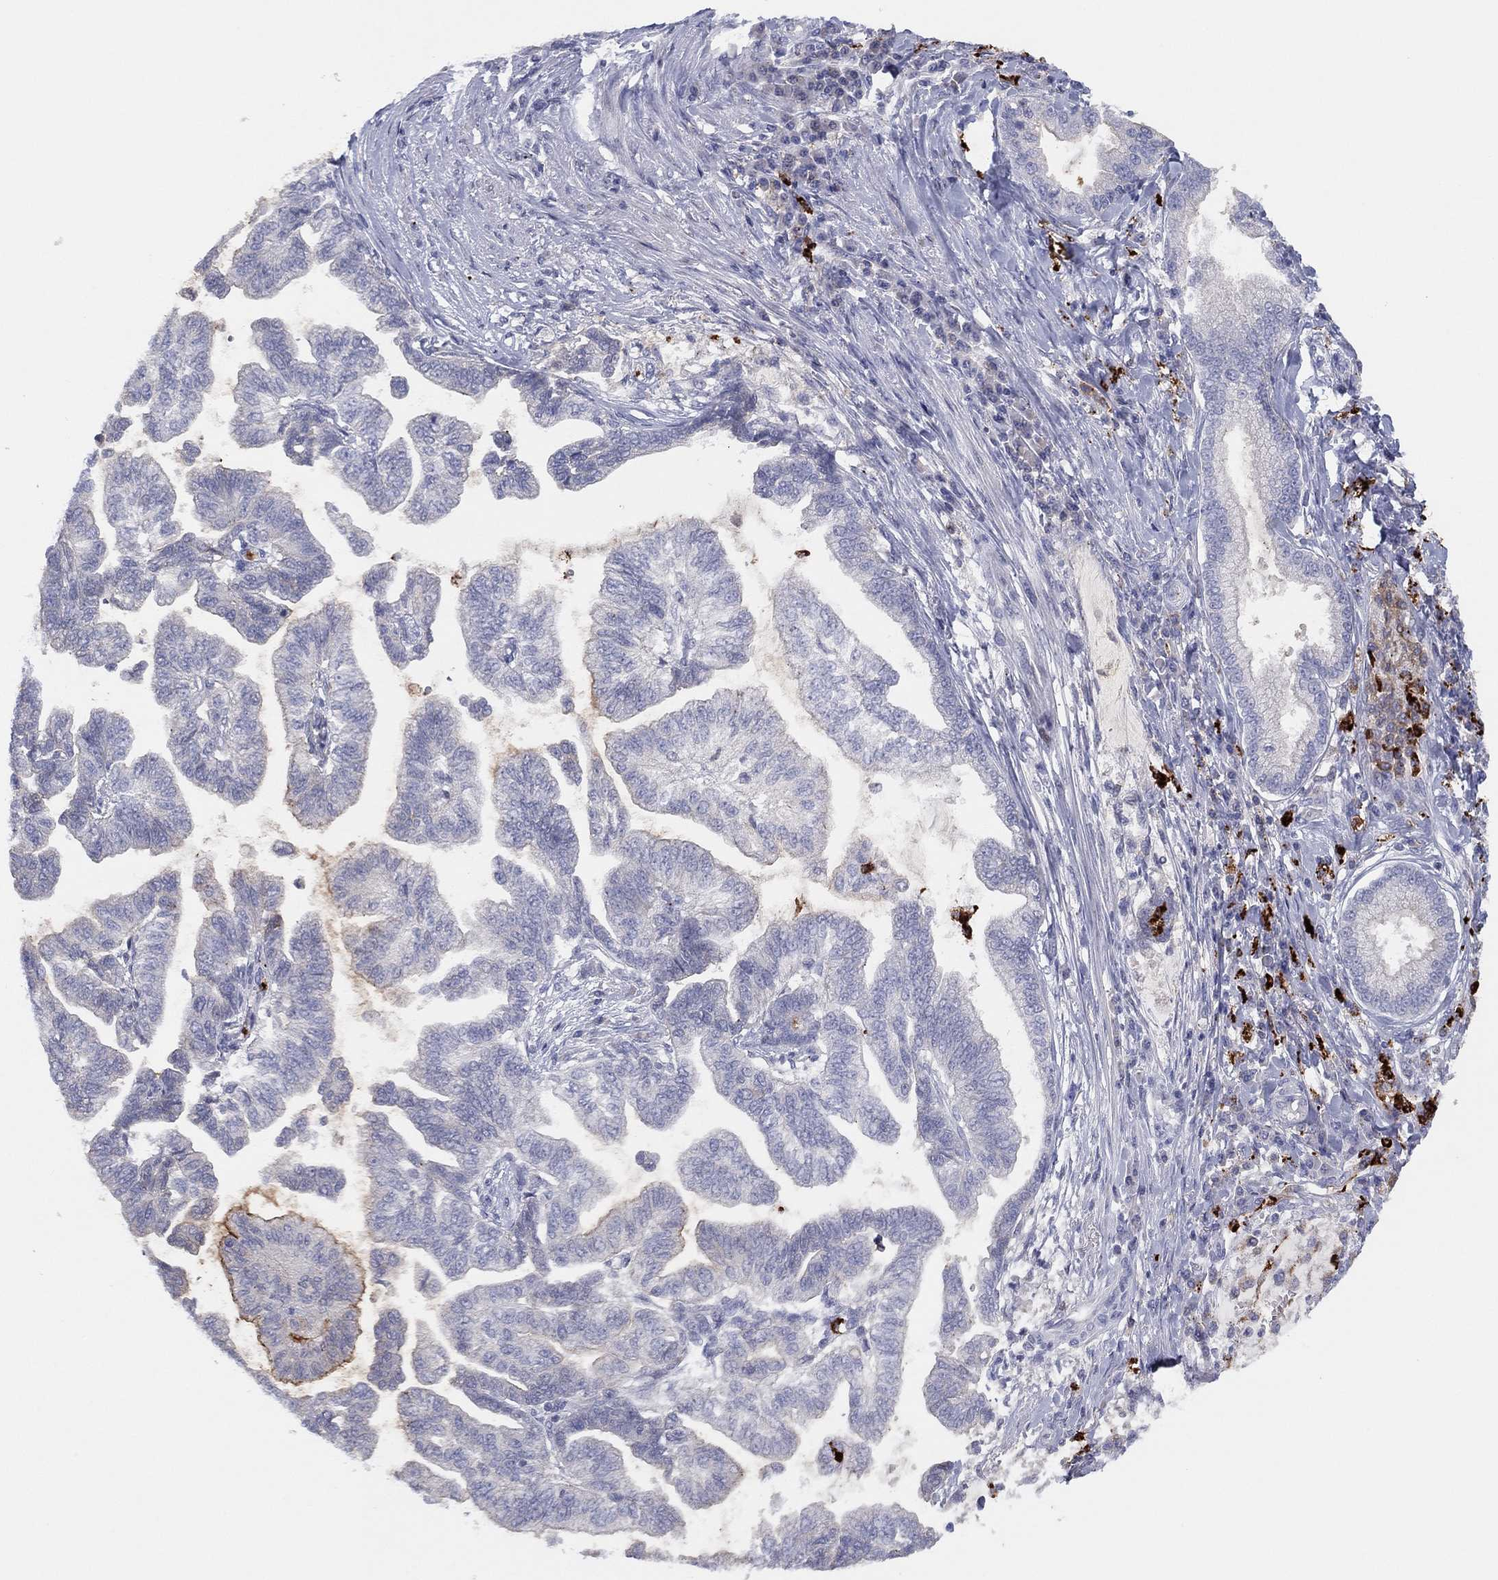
{"staining": {"intensity": "negative", "quantity": "none", "location": "none"}, "tissue": "stomach cancer", "cell_type": "Tumor cells", "image_type": "cancer", "snomed": [{"axis": "morphology", "description": "Adenocarcinoma, NOS"}, {"axis": "topography", "description": "Stomach"}], "caption": "Micrograph shows no protein positivity in tumor cells of stomach cancer tissue.", "gene": "PLAC8", "patient": {"sex": "male", "age": 83}}